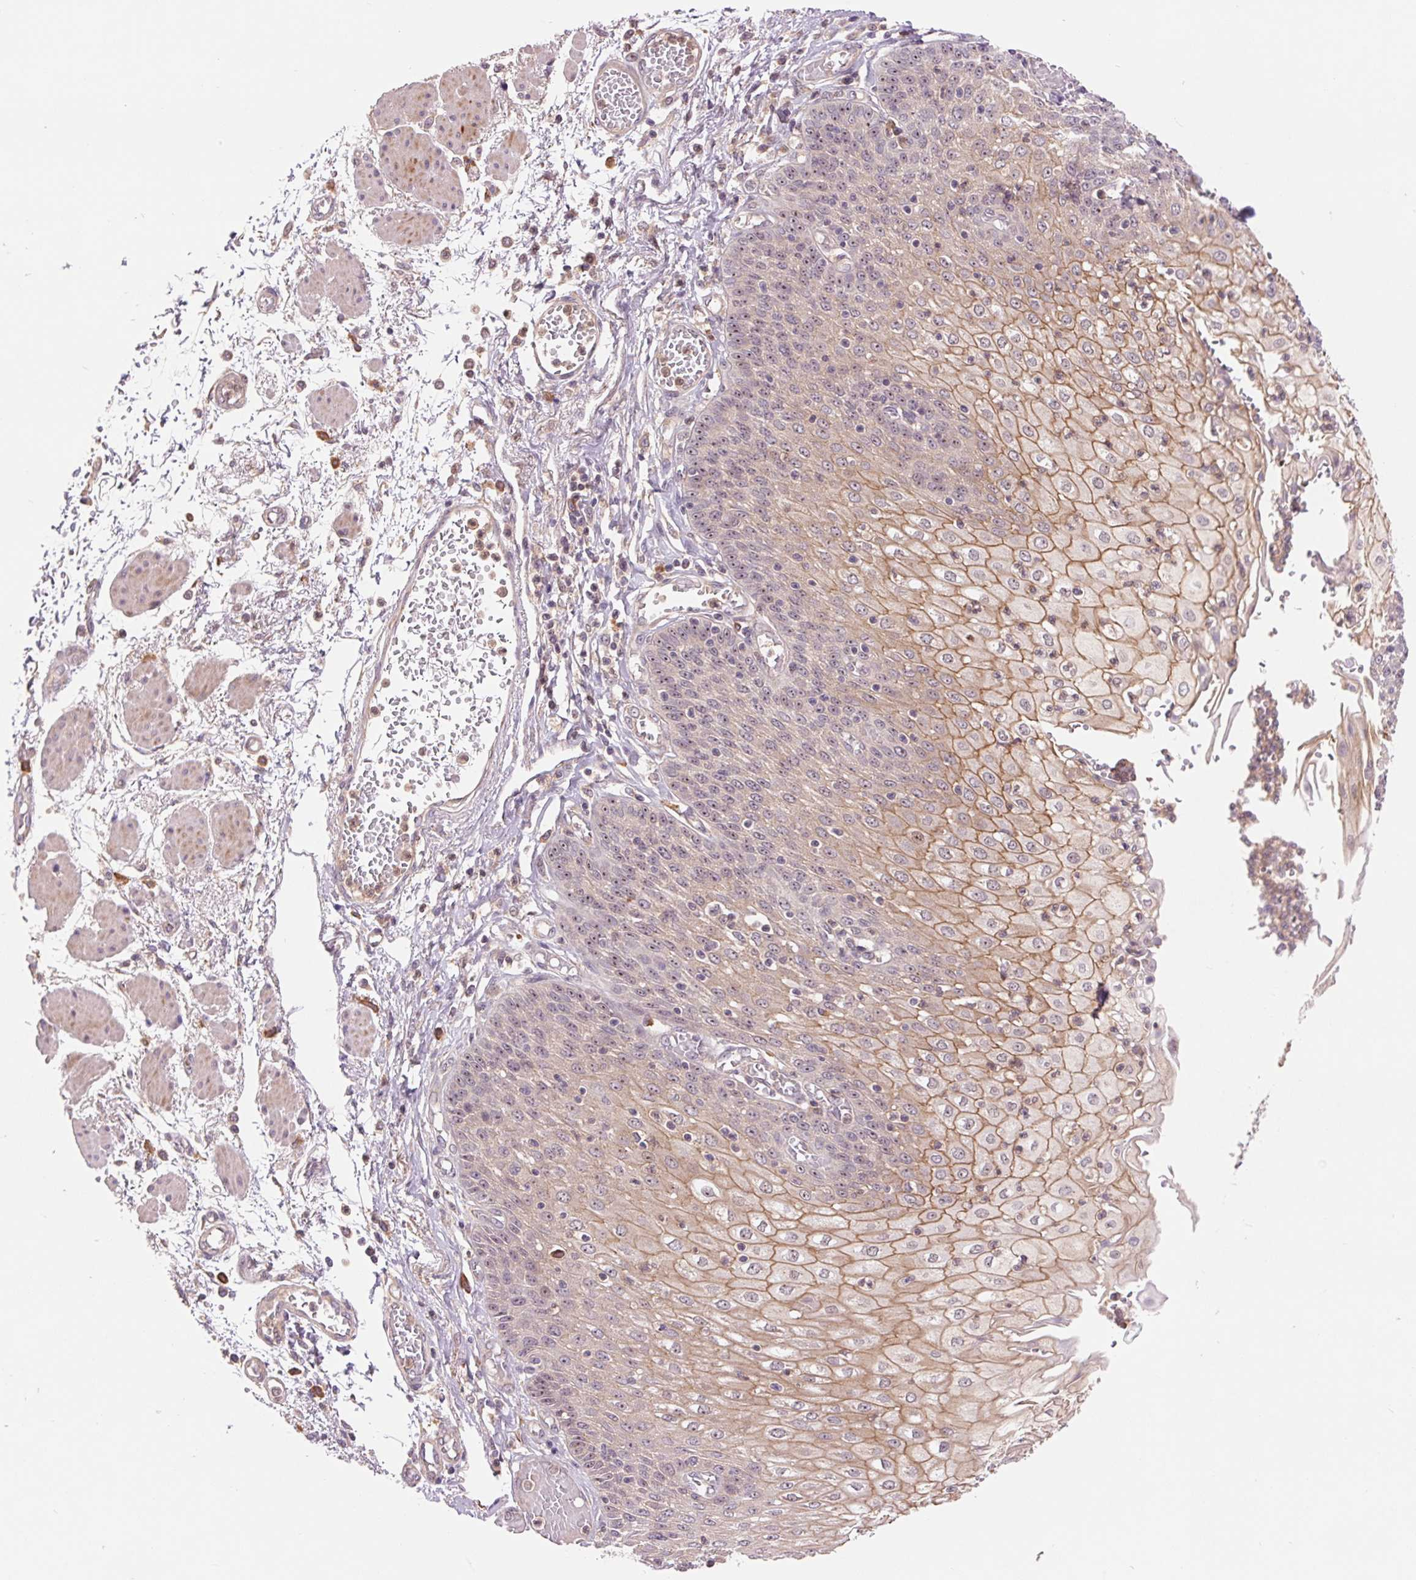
{"staining": {"intensity": "moderate", "quantity": "<25%", "location": "cytoplasmic/membranous"}, "tissue": "esophagus", "cell_type": "Squamous epithelial cells", "image_type": "normal", "snomed": [{"axis": "morphology", "description": "Normal tissue, NOS"}, {"axis": "morphology", "description": "Adenocarcinoma, NOS"}, {"axis": "topography", "description": "Esophagus"}], "caption": "IHC micrograph of unremarkable esophagus: esophagus stained using IHC shows low levels of moderate protein expression localized specifically in the cytoplasmic/membranous of squamous epithelial cells, appearing as a cytoplasmic/membranous brown color.", "gene": "RANBP3L", "patient": {"sex": "male", "age": 81}}